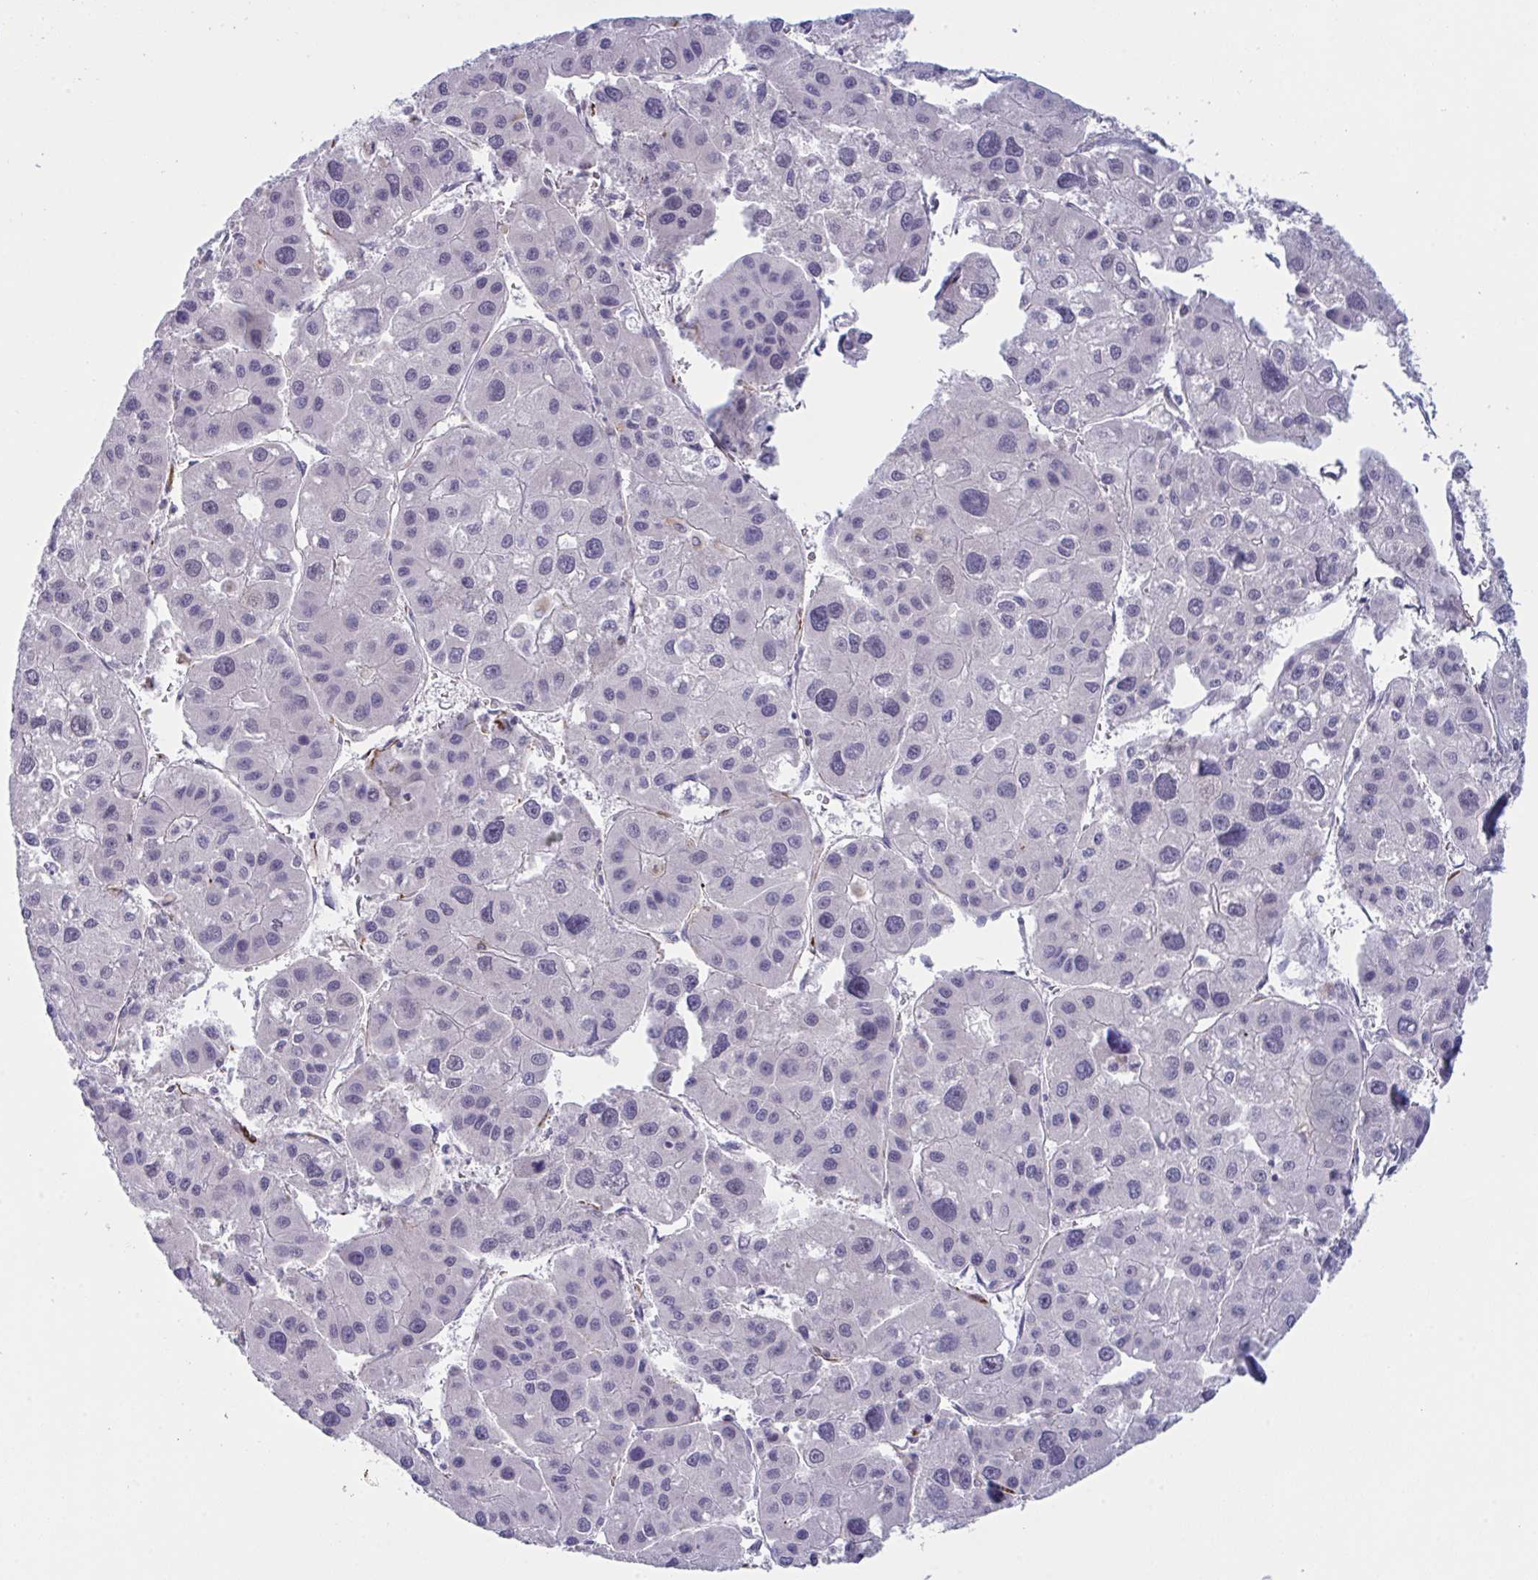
{"staining": {"intensity": "negative", "quantity": "none", "location": "none"}, "tissue": "liver cancer", "cell_type": "Tumor cells", "image_type": "cancer", "snomed": [{"axis": "morphology", "description": "Carcinoma, Hepatocellular, NOS"}, {"axis": "topography", "description": "Liver"}], "caption": "Immunohistochemistry (IHC) photomicrograph of neoplastic tissue: human liver cancer stained with DAB shows no significant protein positivity in tumor cells. The staining is performed using DAB (3,3'-diaminobenzidine) brown chromogen with nuclei counter-stained in using hematoxylin.", "gene": "DCBLD1", "patient": {"sex": "male", "age": 73}}